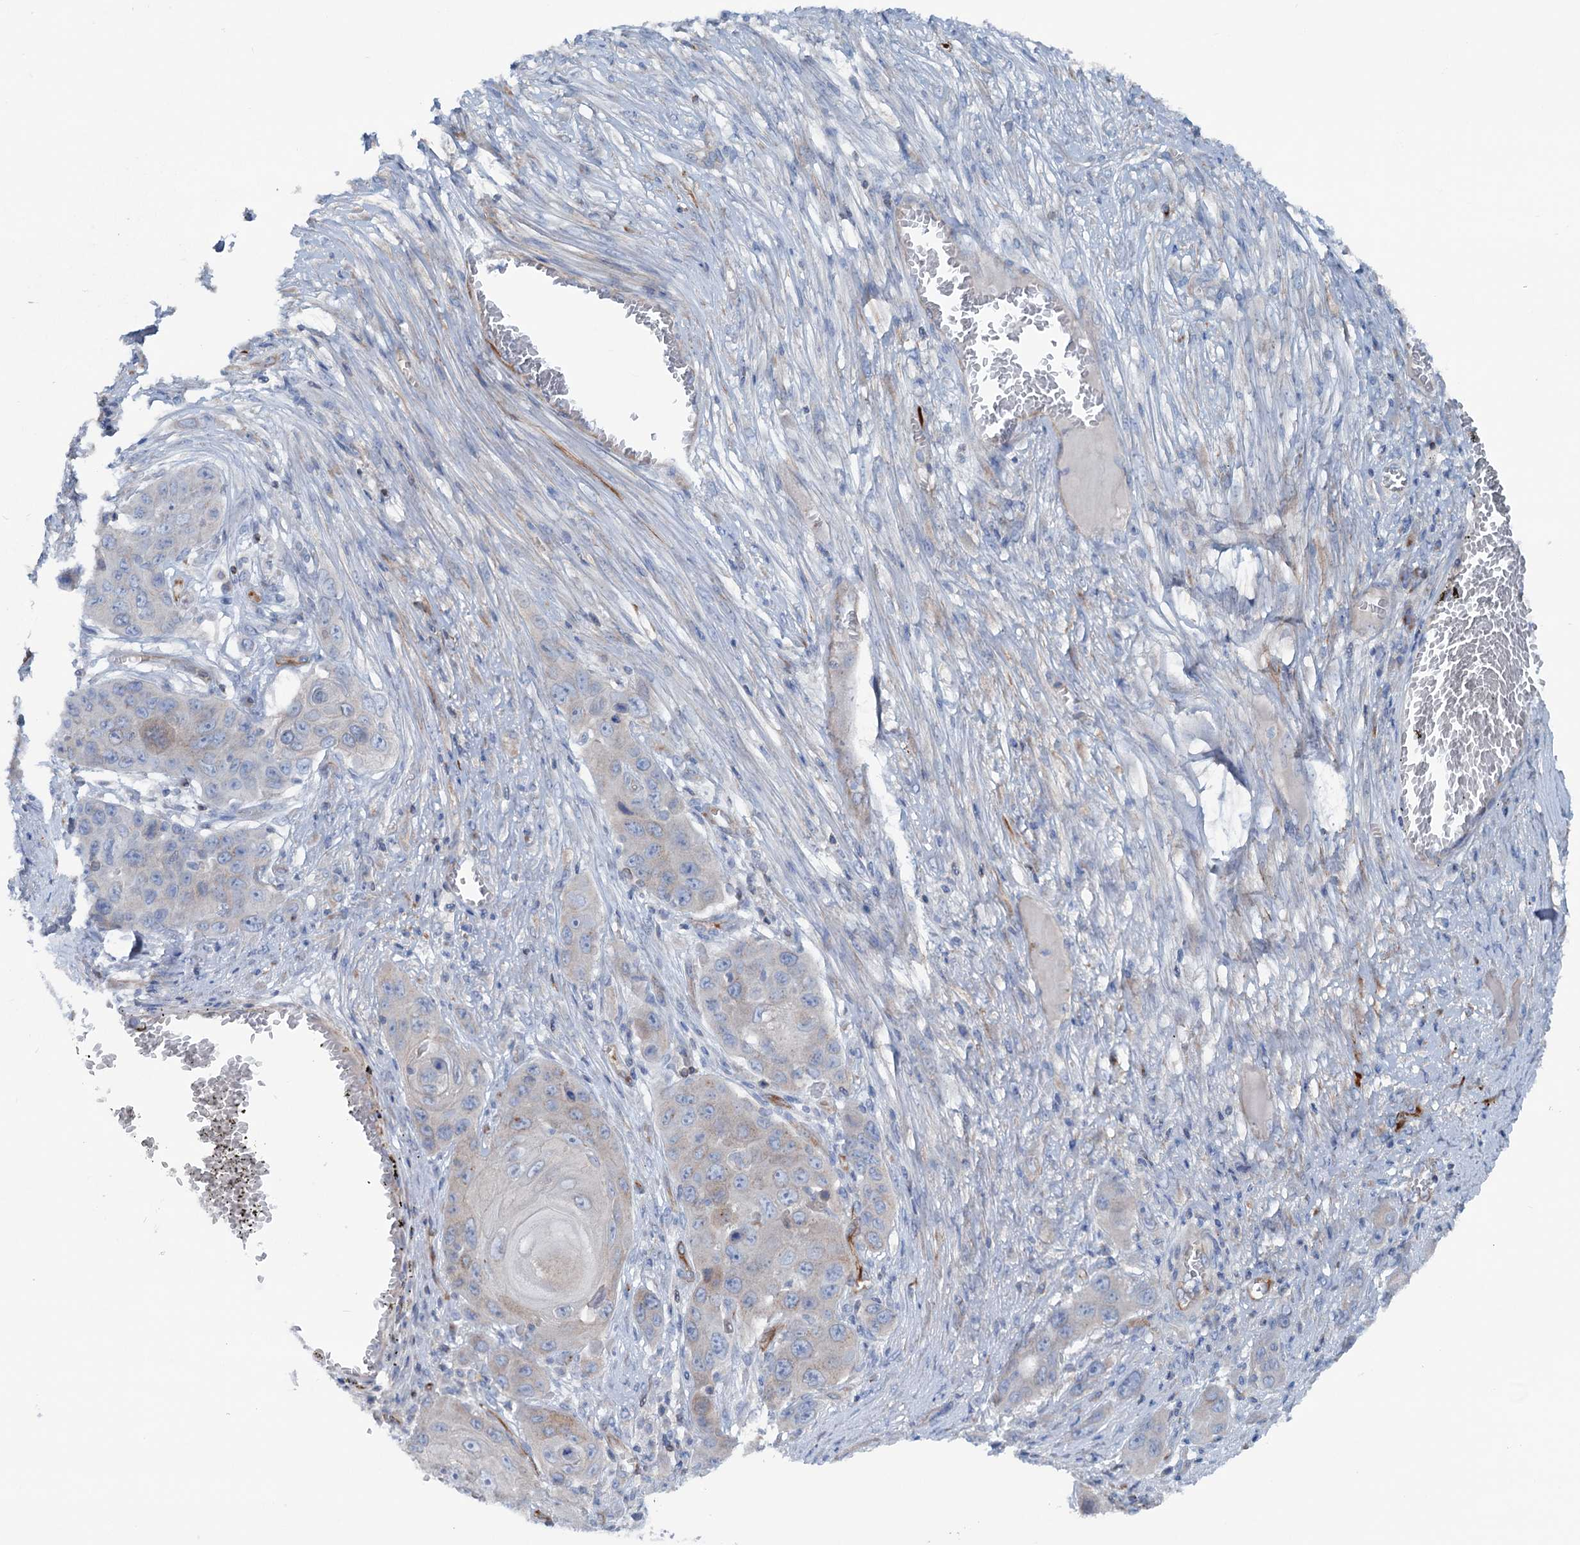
{"staining": {"intensity": "negative", "quantity": "none", "location": "none"}, "tissue": "skin cancer", "cell_type": "Tumor cells", "image_type": "cancer", "snomed": [{"axis": "morphology", "description": "Squamous cell carcinoma, NOS"}, {"axis": "topography", "description": "Skin"}], "caption": "Tumor cells show no significant protein staining in squamous cell carcinoma (skin). (Brightfield microscopy of DAB immunohistochemistry at high magnification).", "gene": "CALCOCO1", "patient": {"sex": "male", "age": 55}}